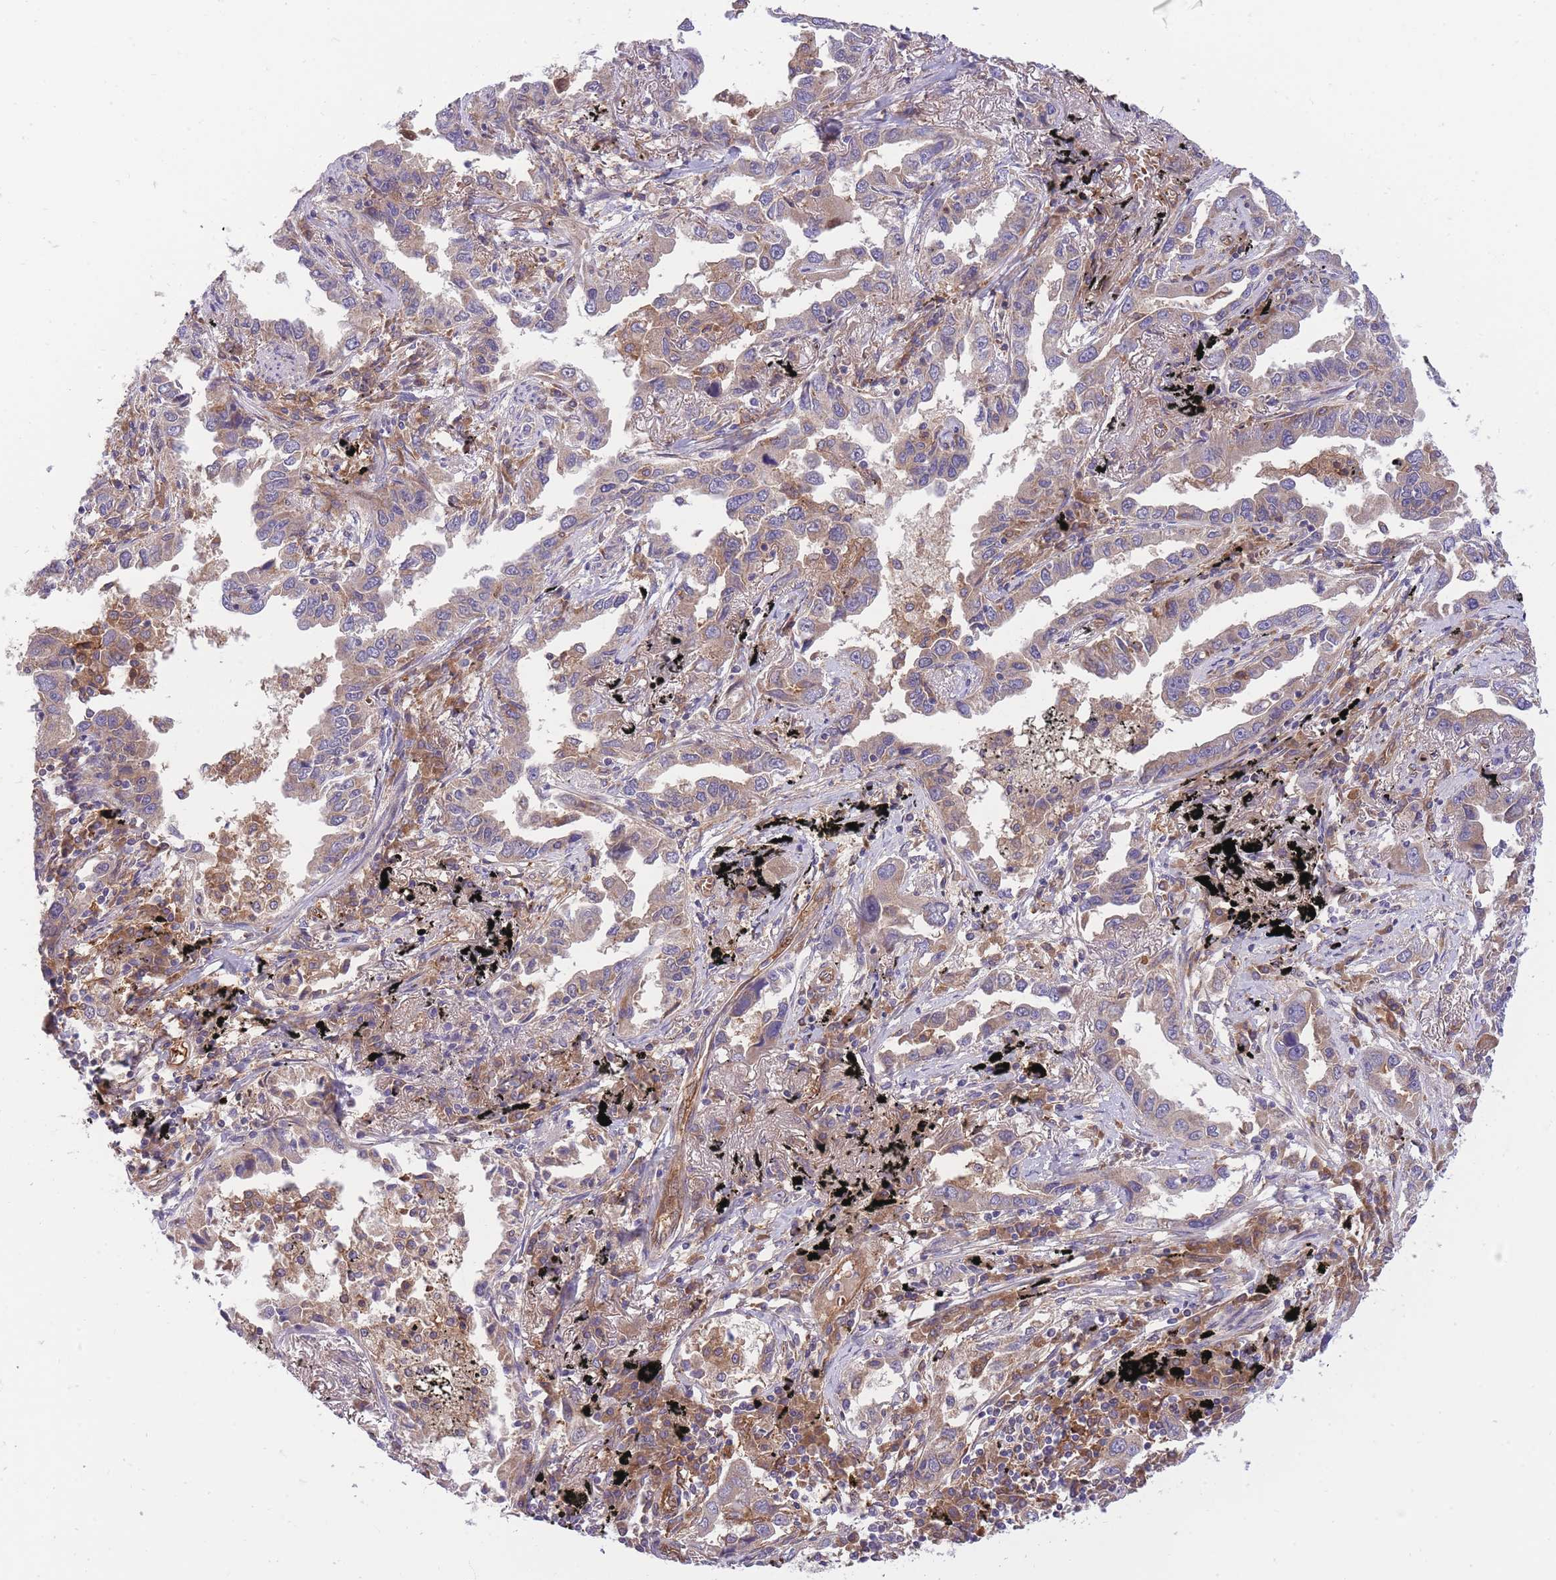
{"staining": {"intensity": "moderate", "quantity": ">75%", "location": "cytoplasmic/membranous"}, "tissue": "lung cancer", "cell_type": "Tumor cells", "image_type": "cancer", "snomed": [{"axis": "morphology", "description": "Adenocarcinoma, NOS"}, {"axis": "topography", "description": "Lung"}], "caption": "This micrograph reveals immunohistochemistry (IHC) staining of adenocarcinoma (lung), with medium moderate cytoplasmic/membranous expression in about >75% of tumor cells.", "gene": "CRYGN", "patient": {"sex": "male", "age": 67}}